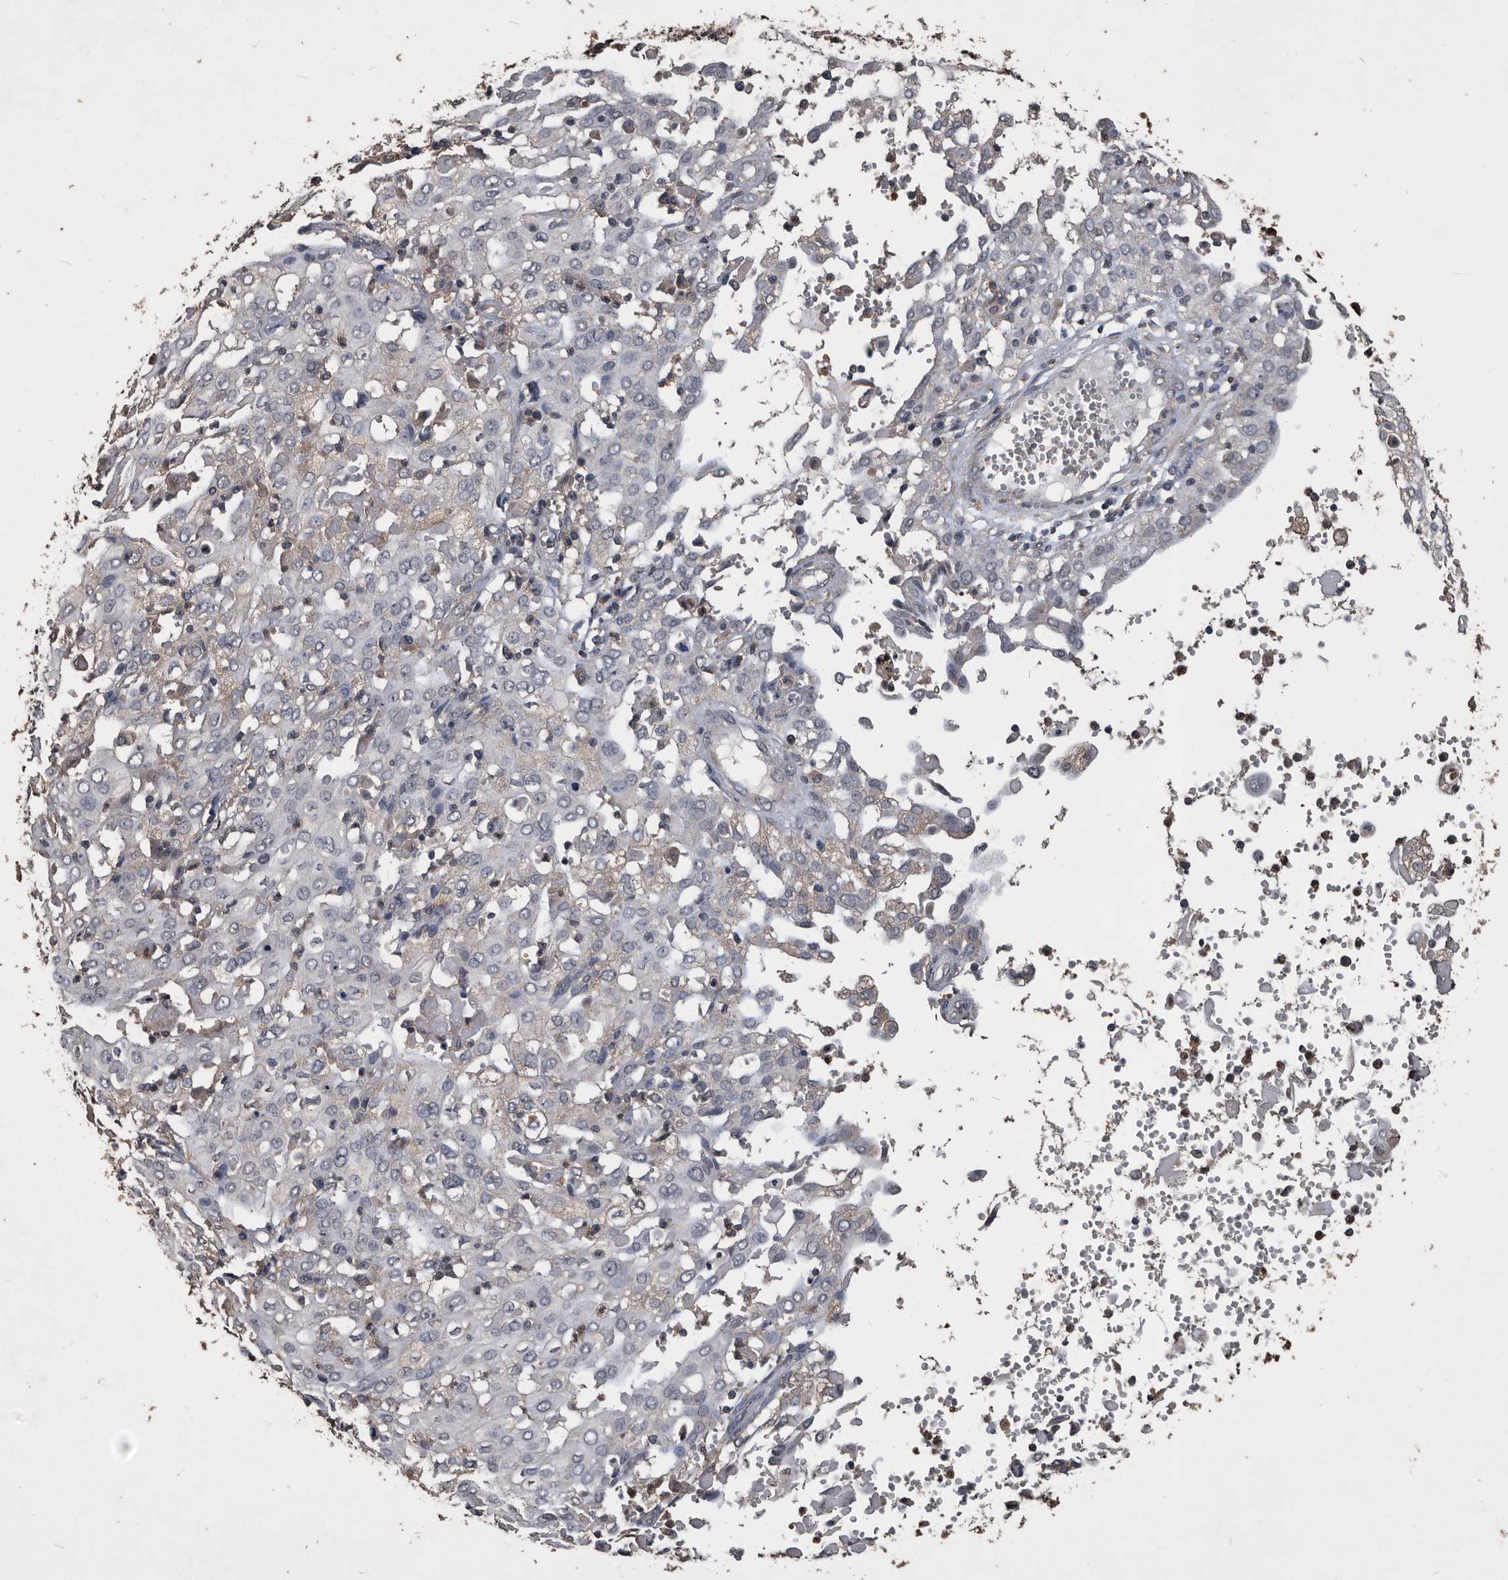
{"staining": {"intensity": "negative", "quantity": "none", "location": "none"}, "tissue": "cervical cancer", "cell_type": "Tumor cells", "image_type": "cancer", "snomed": [{"axis": "morphology", "description": "Squamous cell carcinoma, NOS"}, {"axis": "topography", "description": "Cervix"}], "caption": "The image shows no staining of tumor cells in cervical cancer (squamous cell carcinoma).", "gene": "NRBP1", "patient": {"sex": "female", "age": 39}}